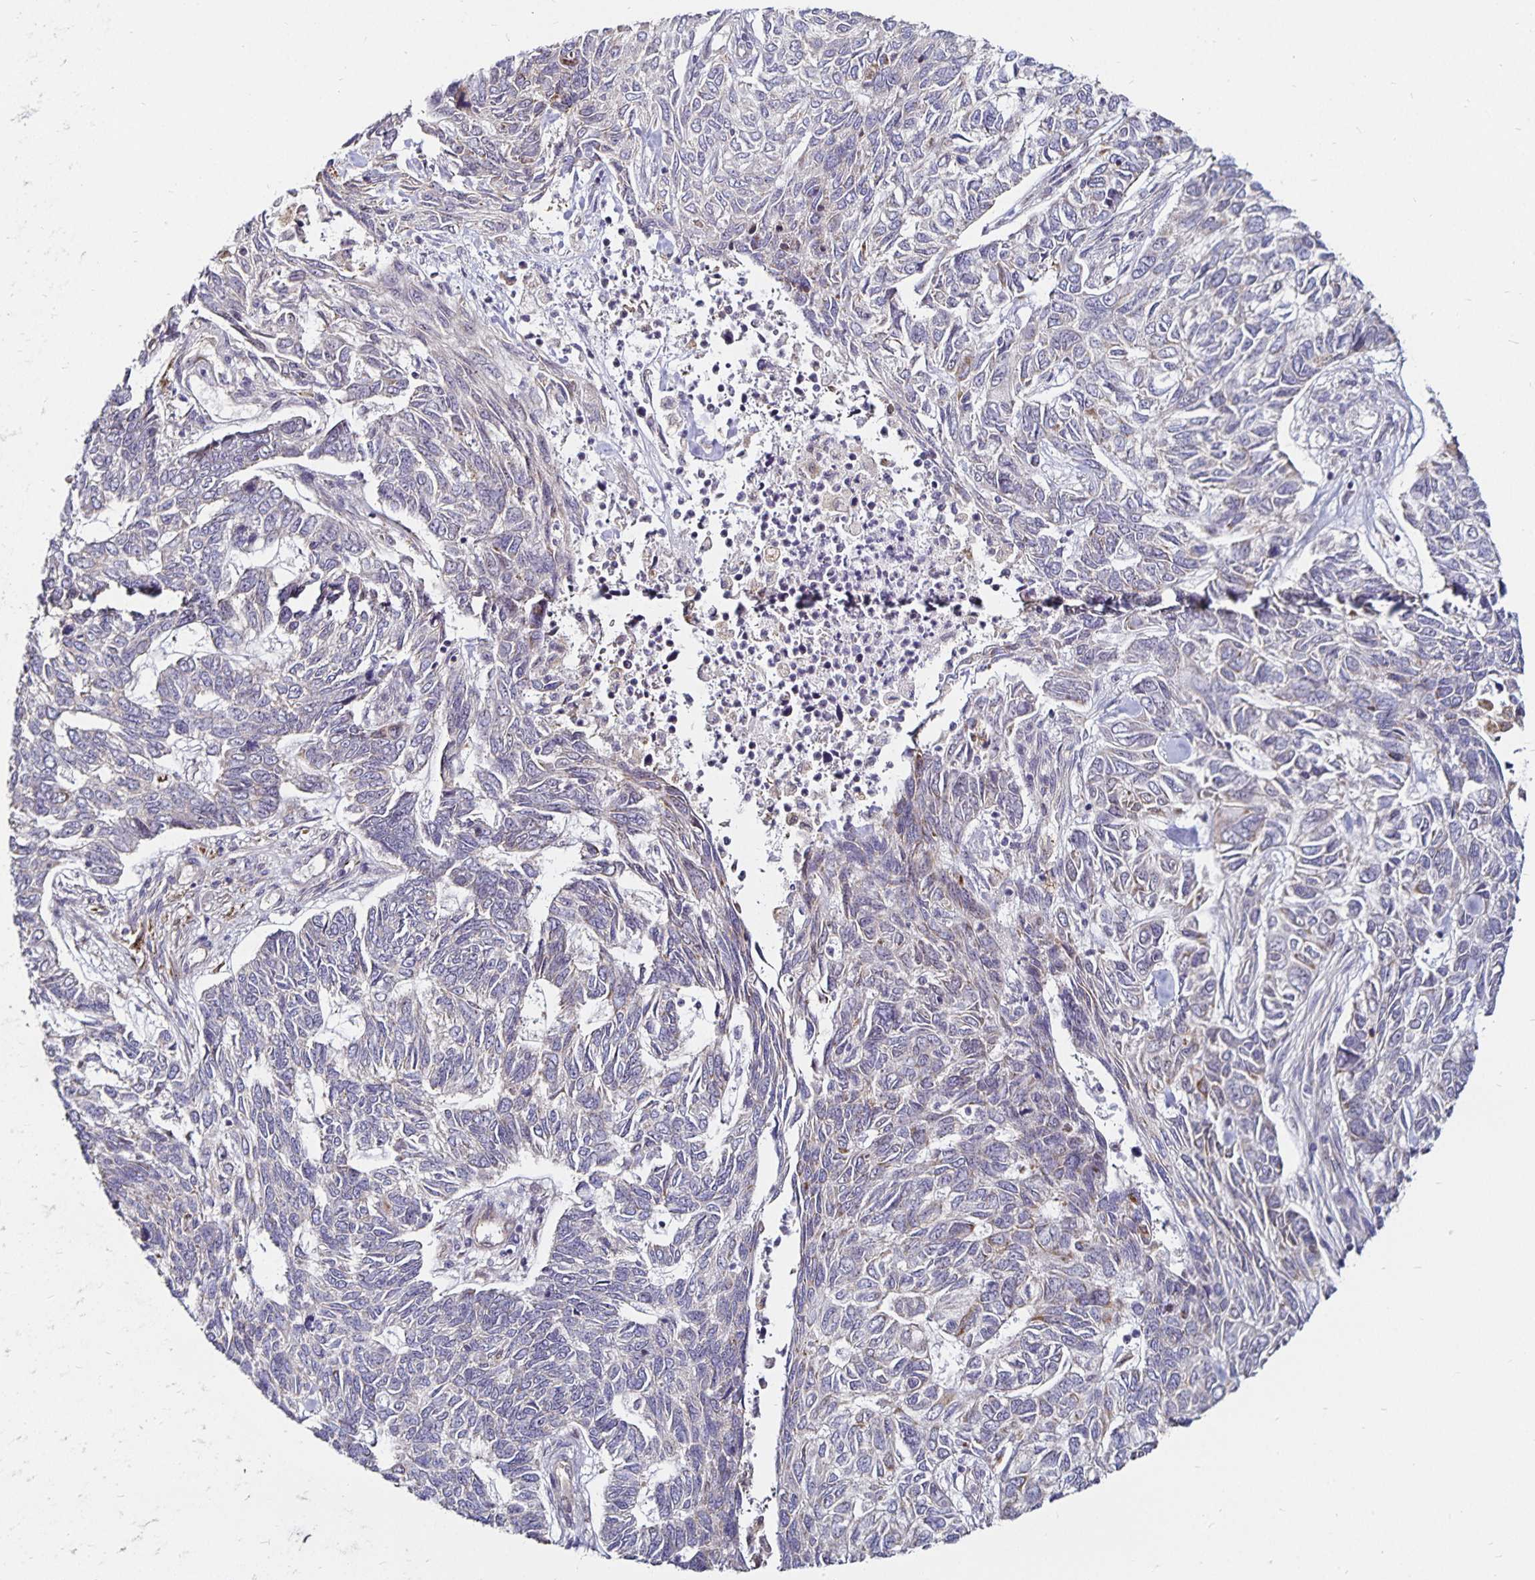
{"staining": {"intensity": "negative", "quantity": "none", "location": "none"}, "tissue": "skin cancer", "cell_type": "Tumor cells", "image_type": "cancer", "snomed": [{"axis": "morphology", "description": "Basal cell carcinoma"}, {"axis": "topography", "description": "Skin"}], "caption": "Image shows no protein positivity in tumor cells of skin cancer (basal cell carcinoma) tissue. (Stains: DAB IHC with hematoxylin counter stain, Microscopy: brightfield microscopy at high magnification).", "gene": "CYP27A1", "patient": {"sex": "female", "age": 65}}